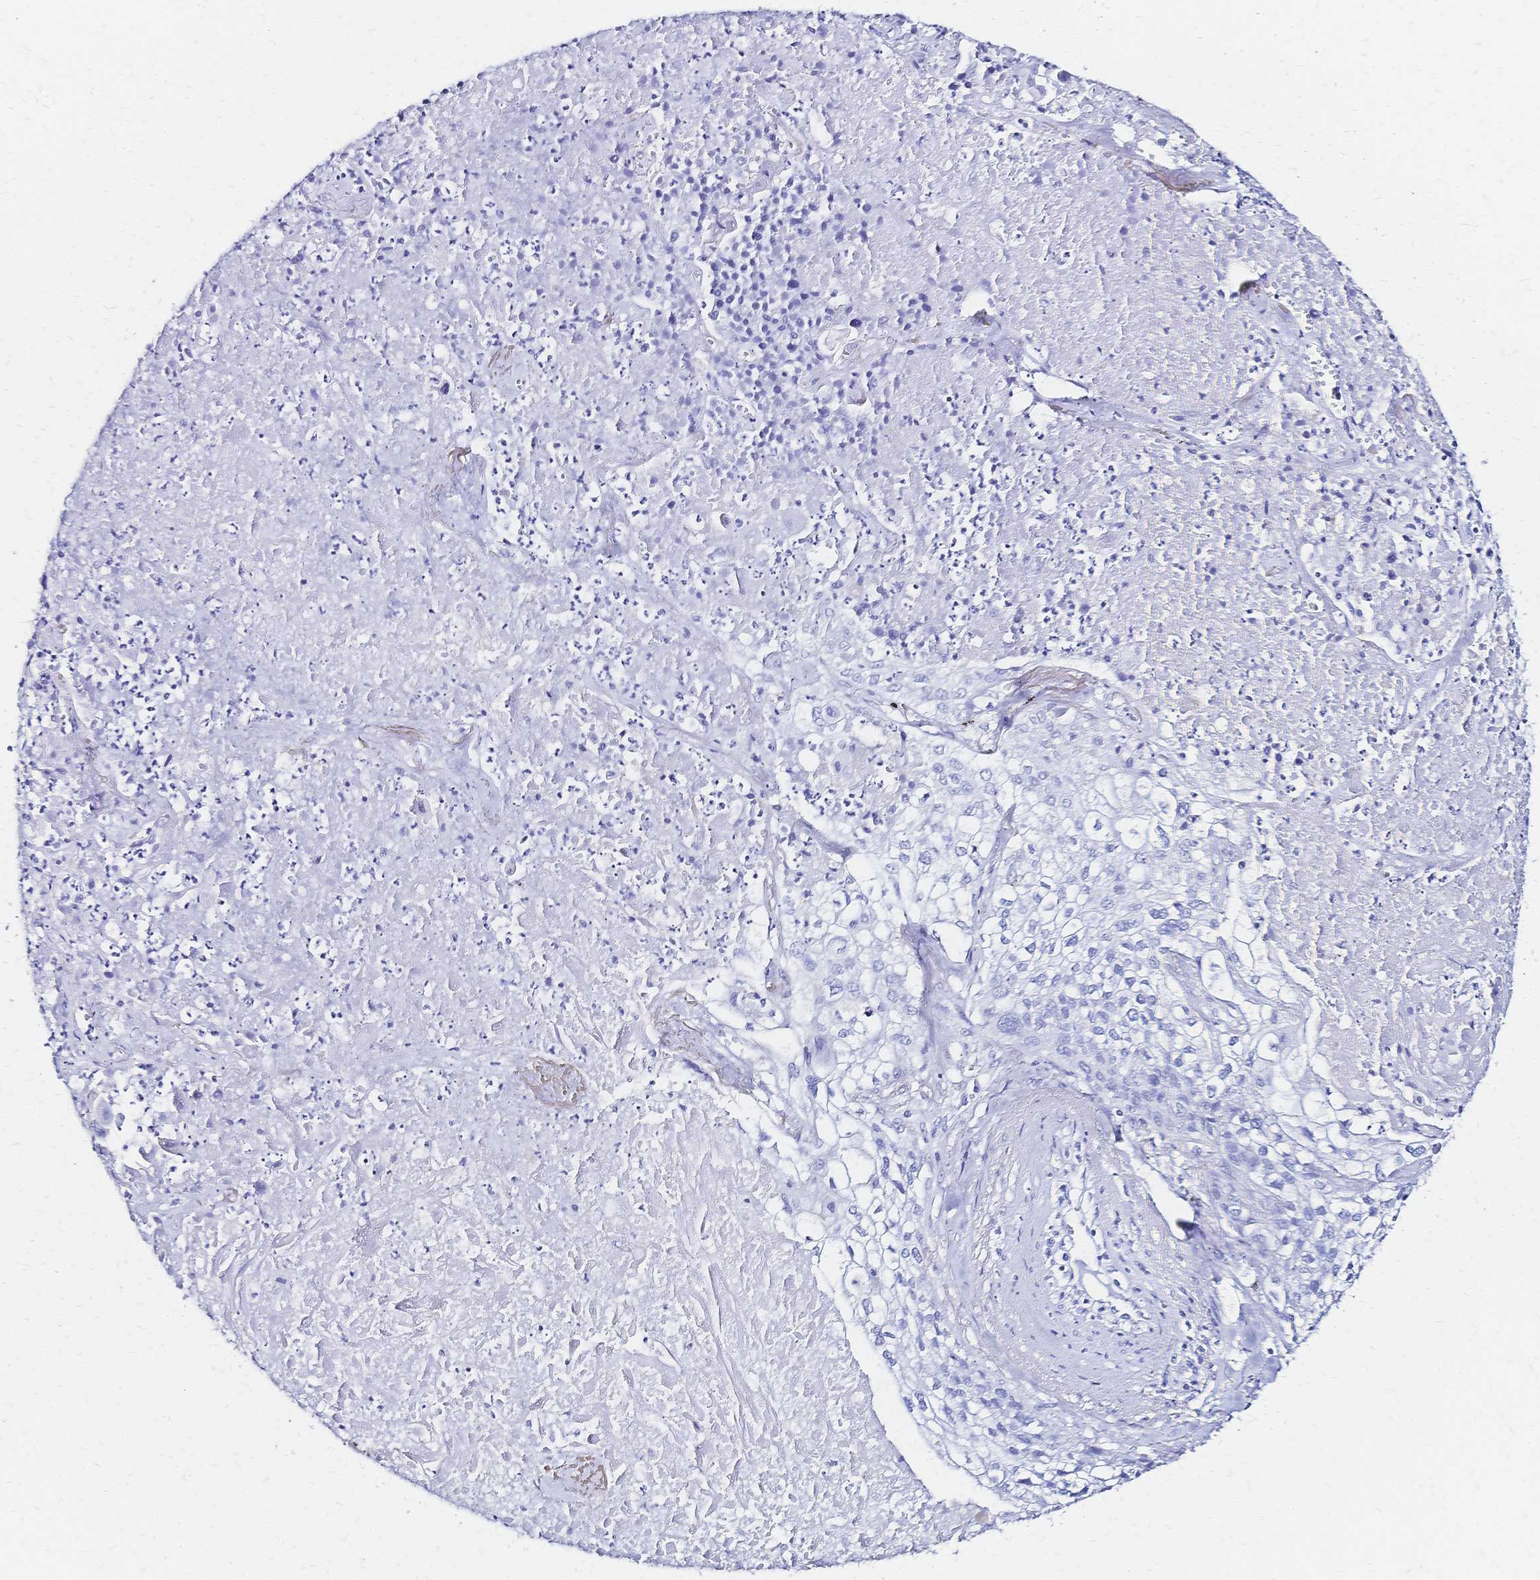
{"staining": {"intensity": "negative", "quantity": "none", "location": "none"}, "tissue": "lung cancer", "cell_type": "Tumor cells", "image_type": "cancer", "snomed": [{"axis": "morphology", "description": "Squamous cell carcinoma, NOS"}, {"axis": "topography", "description": "Lung"}], "caption": "Tumor cells show no significant staining in squamous cell carcinoma (lung).", "gene": "SLC5A1", "patient": {"sex": "male", "age": 74}}